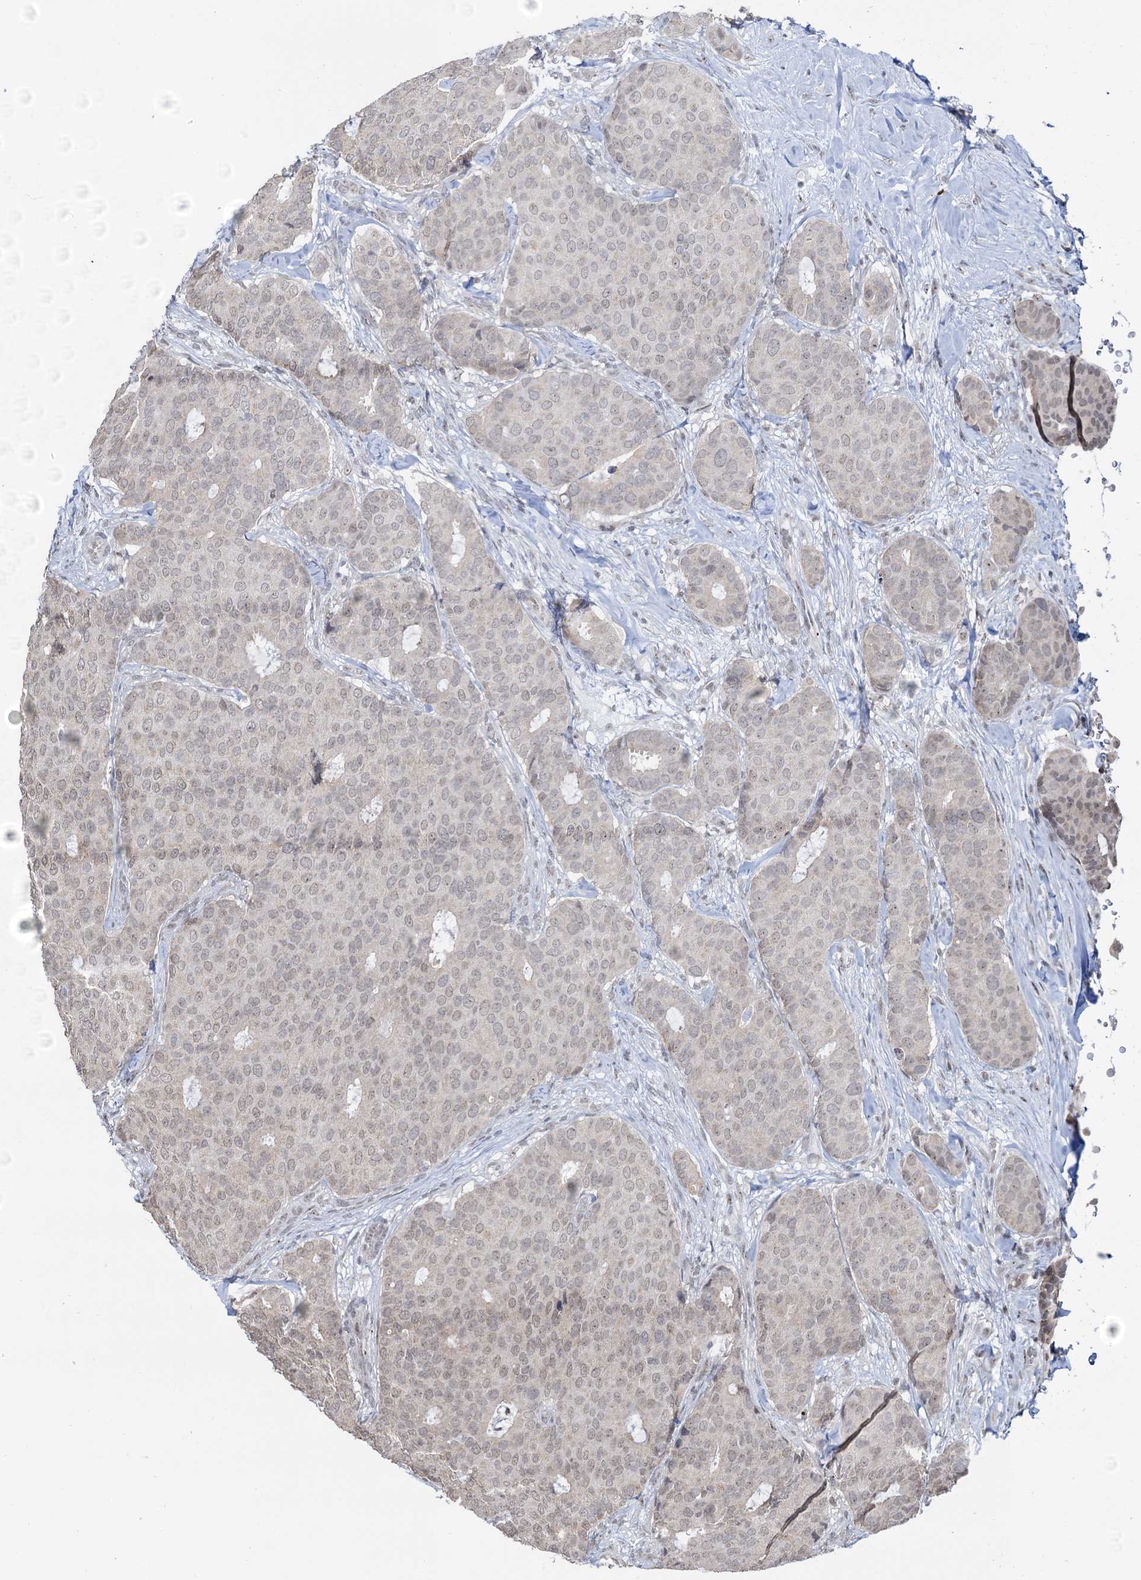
{"staining": {"intensity": "weak", "quantity": ">75%", "location": "nuclear"}, "tissue": "breast cancer", "cell_type": "Tumor cells", "image_type": "cancer", "snomed": [{"axis": "morphology", "description": "Duct carcinoma"}, {"axis": "topography", "description": "Breast"}], "caption": "Immunohistochemical staining of human breast cancer (invasive ductal carcinoma) shows low levels of weak nuclear positivity in about >75% of tumor cells.", "gene": "NAT10", "patient": {"sex": "female", "age": 75}}